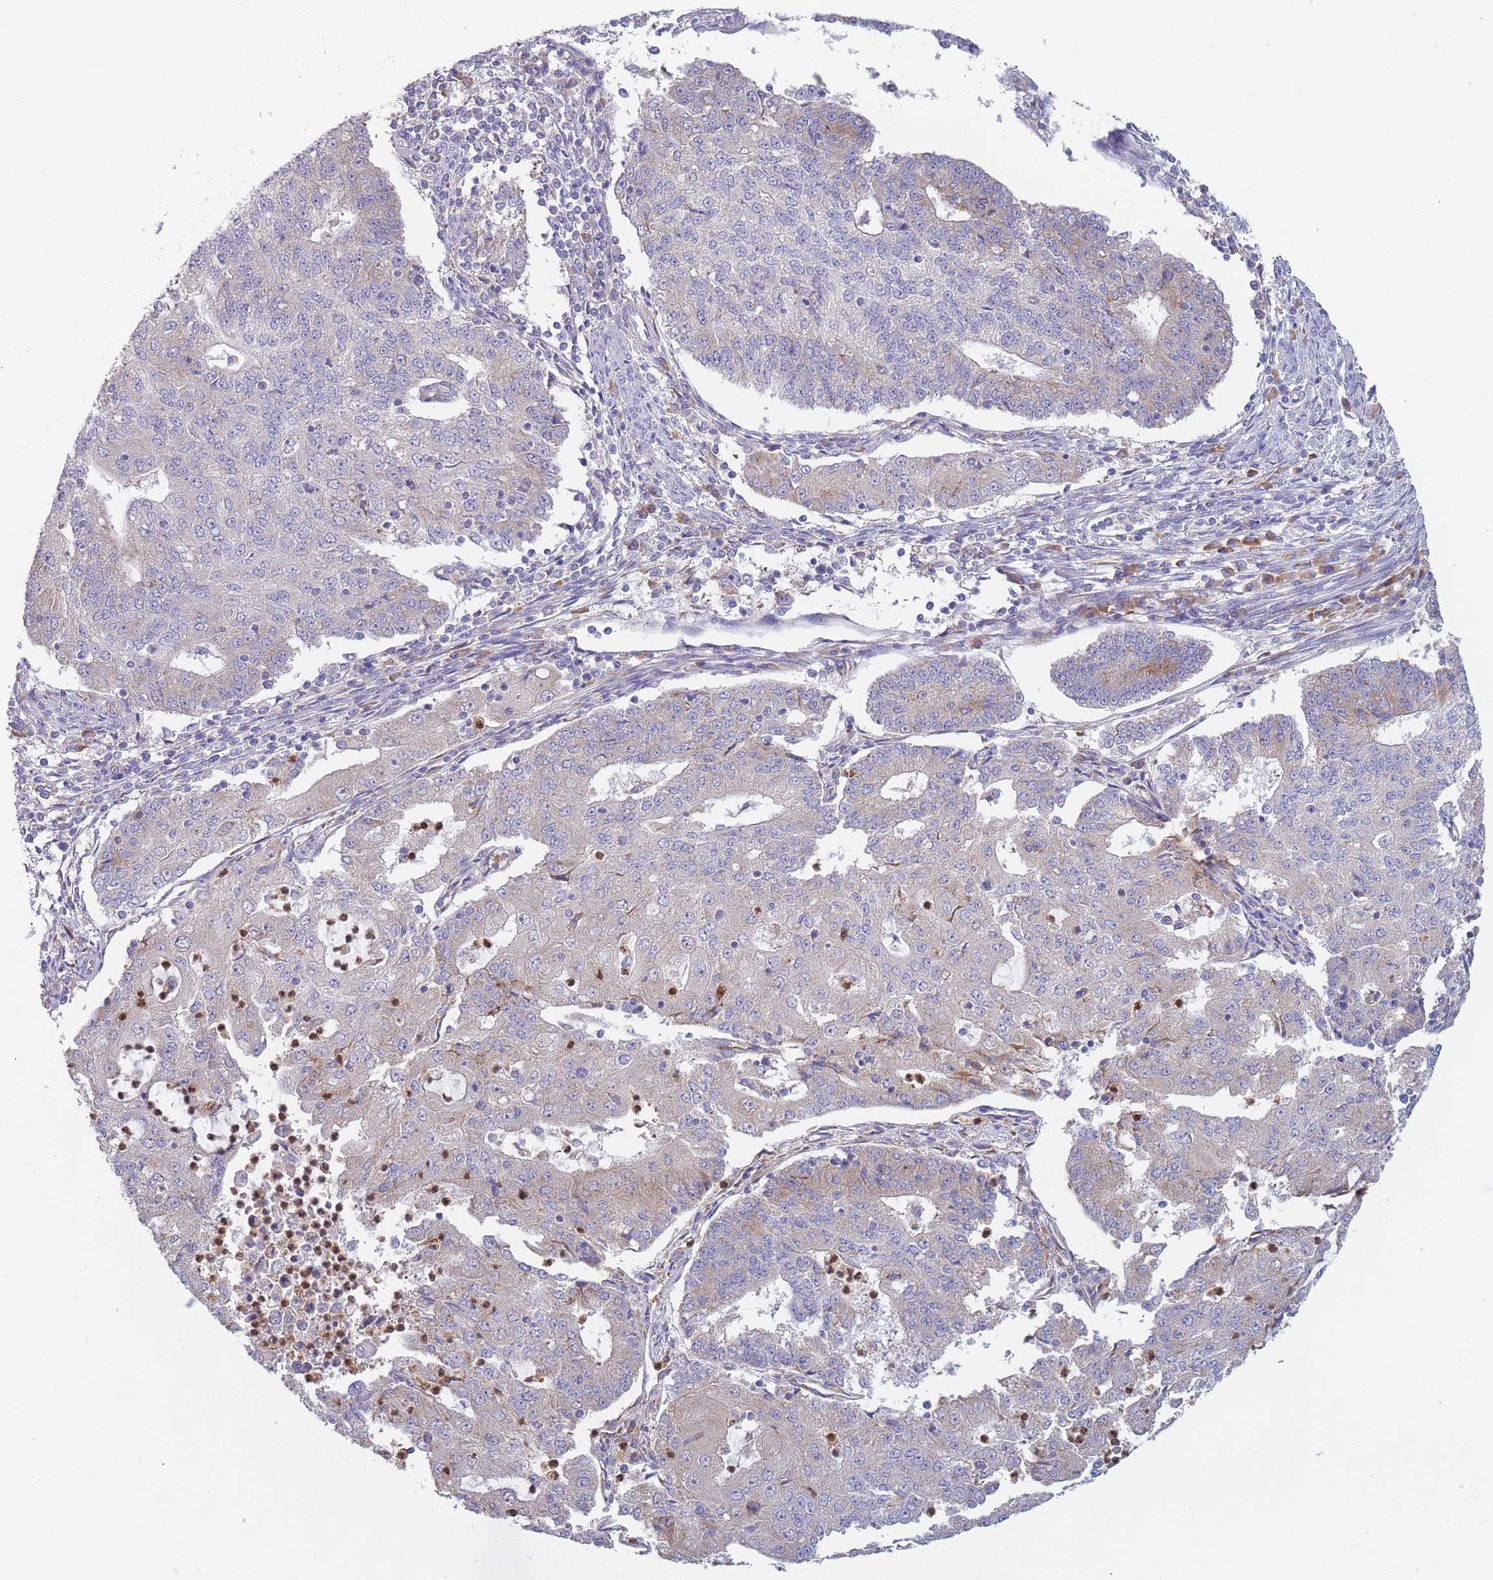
{"staining": {"intensity": "weak", "quantity": "<25%", "location": "cytoplasmic/membranous"}, "tissue": "endometrial cancer", "cell_type": "Tumor cells", "image_type": "cancer", "snomed": [{"axis": "morphology", "description": "Adenocarcinoma, NOS"}, {"axis": "topography", "description": "Endometrium"}], "caption": "The image exhibits no staining of tumor cells in adenocarcinoma (endometrial). Brightfield microscopy of IHC stained with DAB (3,3'-diaminobenzidine) (brown) and hematoxylin (blue), captured at high magnification.", "gene": "NDUFAF6", "patient": {"sex": "female", "age": 56}}